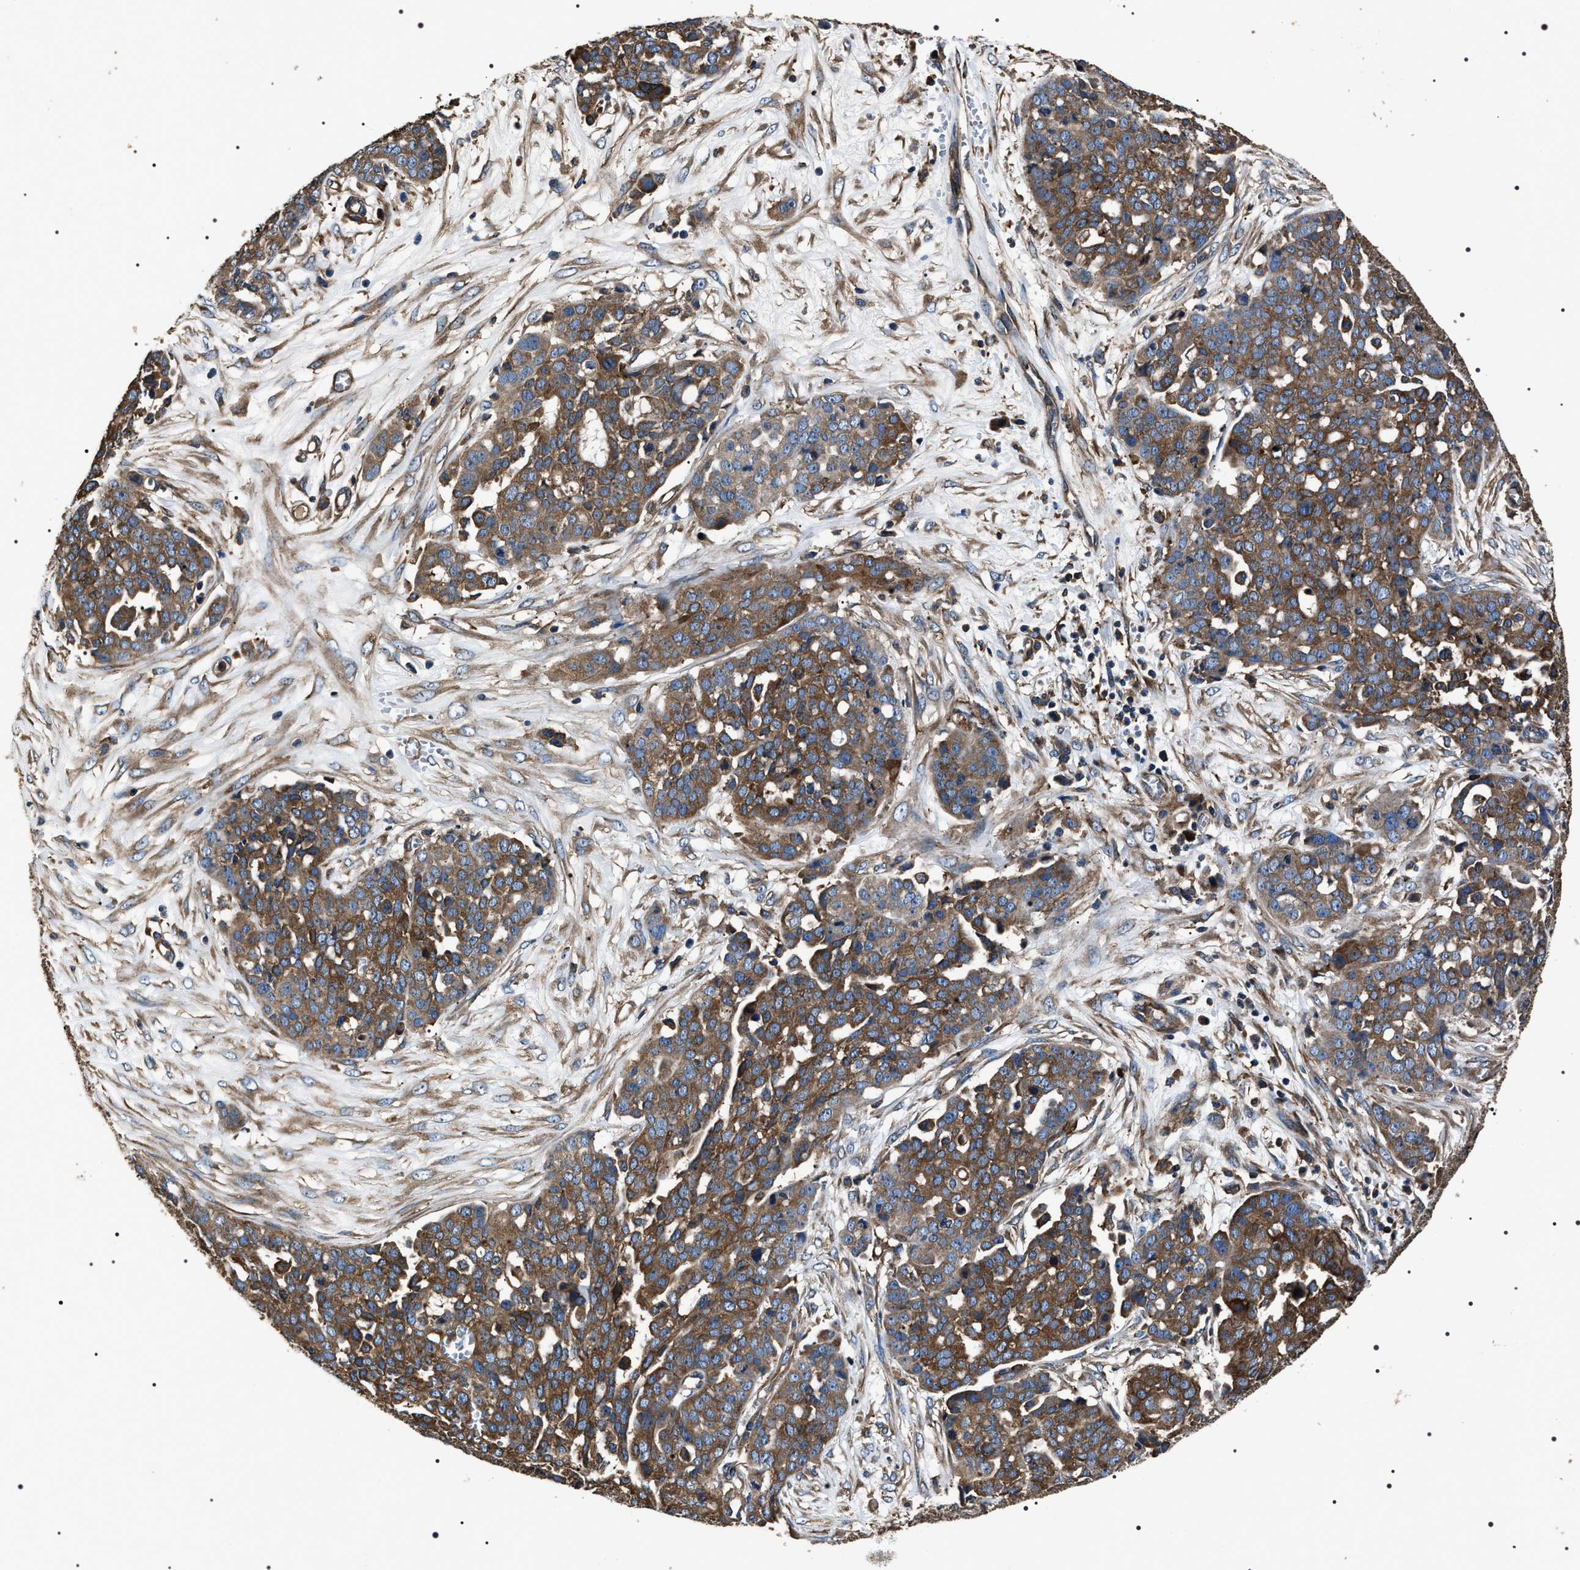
{"staining": {"intensity": "moderate", "quantity": ">75%", "location": "cytoplasmic/membranous"}, "tissue": "ovarian cancer", "cell_type": "Tumor cells", "image_type": "cancer", "snomed": [{"axis": "morphology", "description": "Cystadenocarcinoma, serous, NOS"}, {"axis": "topography", "description": "Soft tissue"}, {"axis": "topography", "description": "Ovary"}], "caption": "An image showing moderate cytoplasmic/membranous staining in approximately >75% of tumor cells in serous cystadenocarcinoma (ovarian), as visualized by brown immunohistochemical staining.", "gene": "HSCB", "patient": {"sex": "female", "age": 57}}